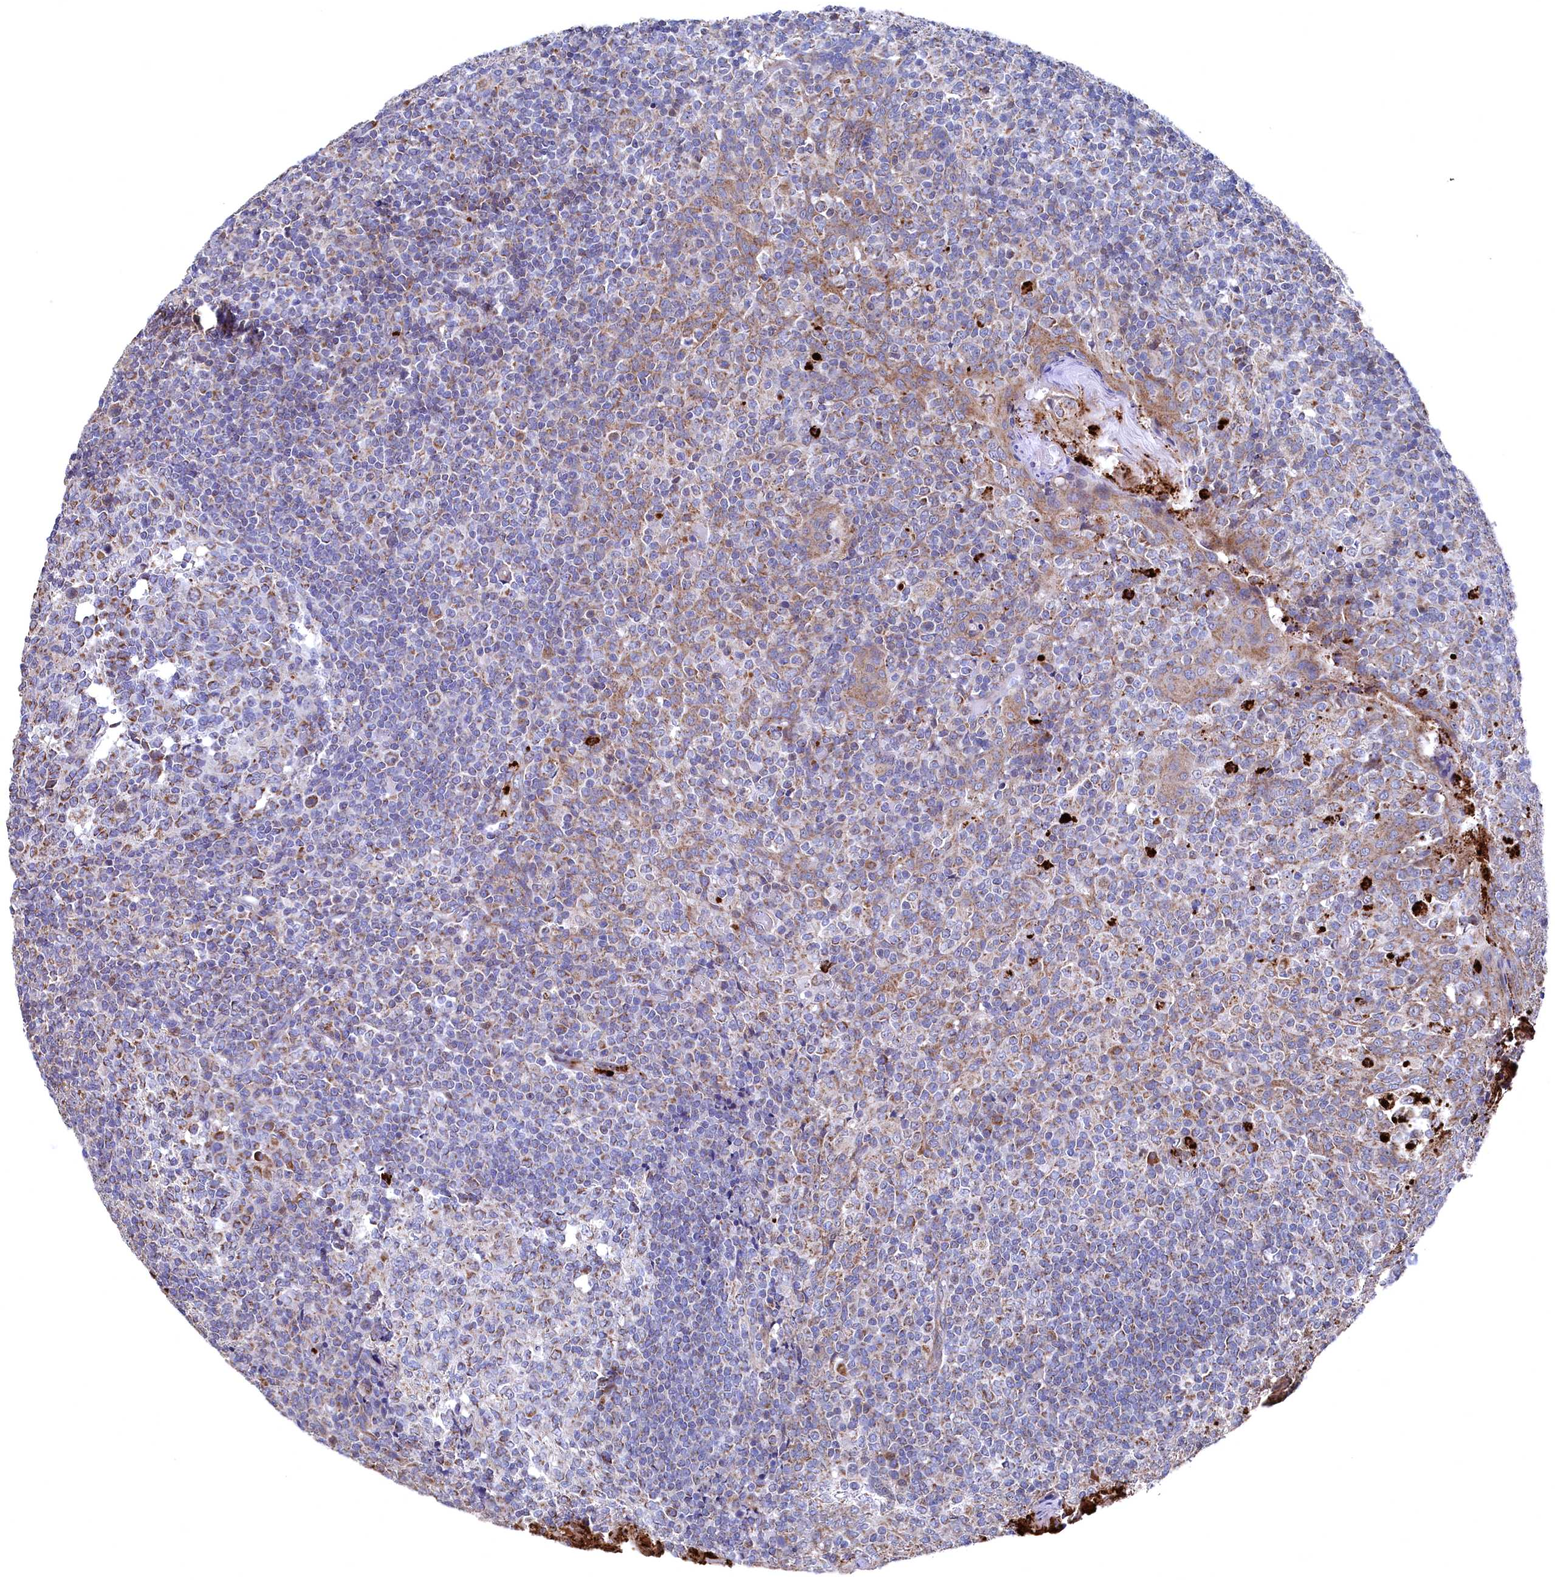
{"staining": {"intensity": "moderate", "quantity": "25%-75%", "location": "cytoplasmic/membranous"}, "tissue": "tonsil", "cell_type": "Germinal center cells", "image_type": "normal", "snomed": [{"axis": "morphology", "description": "Normal tissue, NOS"}, {"axis": "topography", "description": "Tonsil"}], "caption": "Tonsil stained with DAB immunohistochemistry demonstrates medium levels of moderate cytoplasmic/membranous expression in approximately 25%-75% of germinal center cells.", "gene": "CHCHD1", "patient": {"sex": "female", "age": 19}}